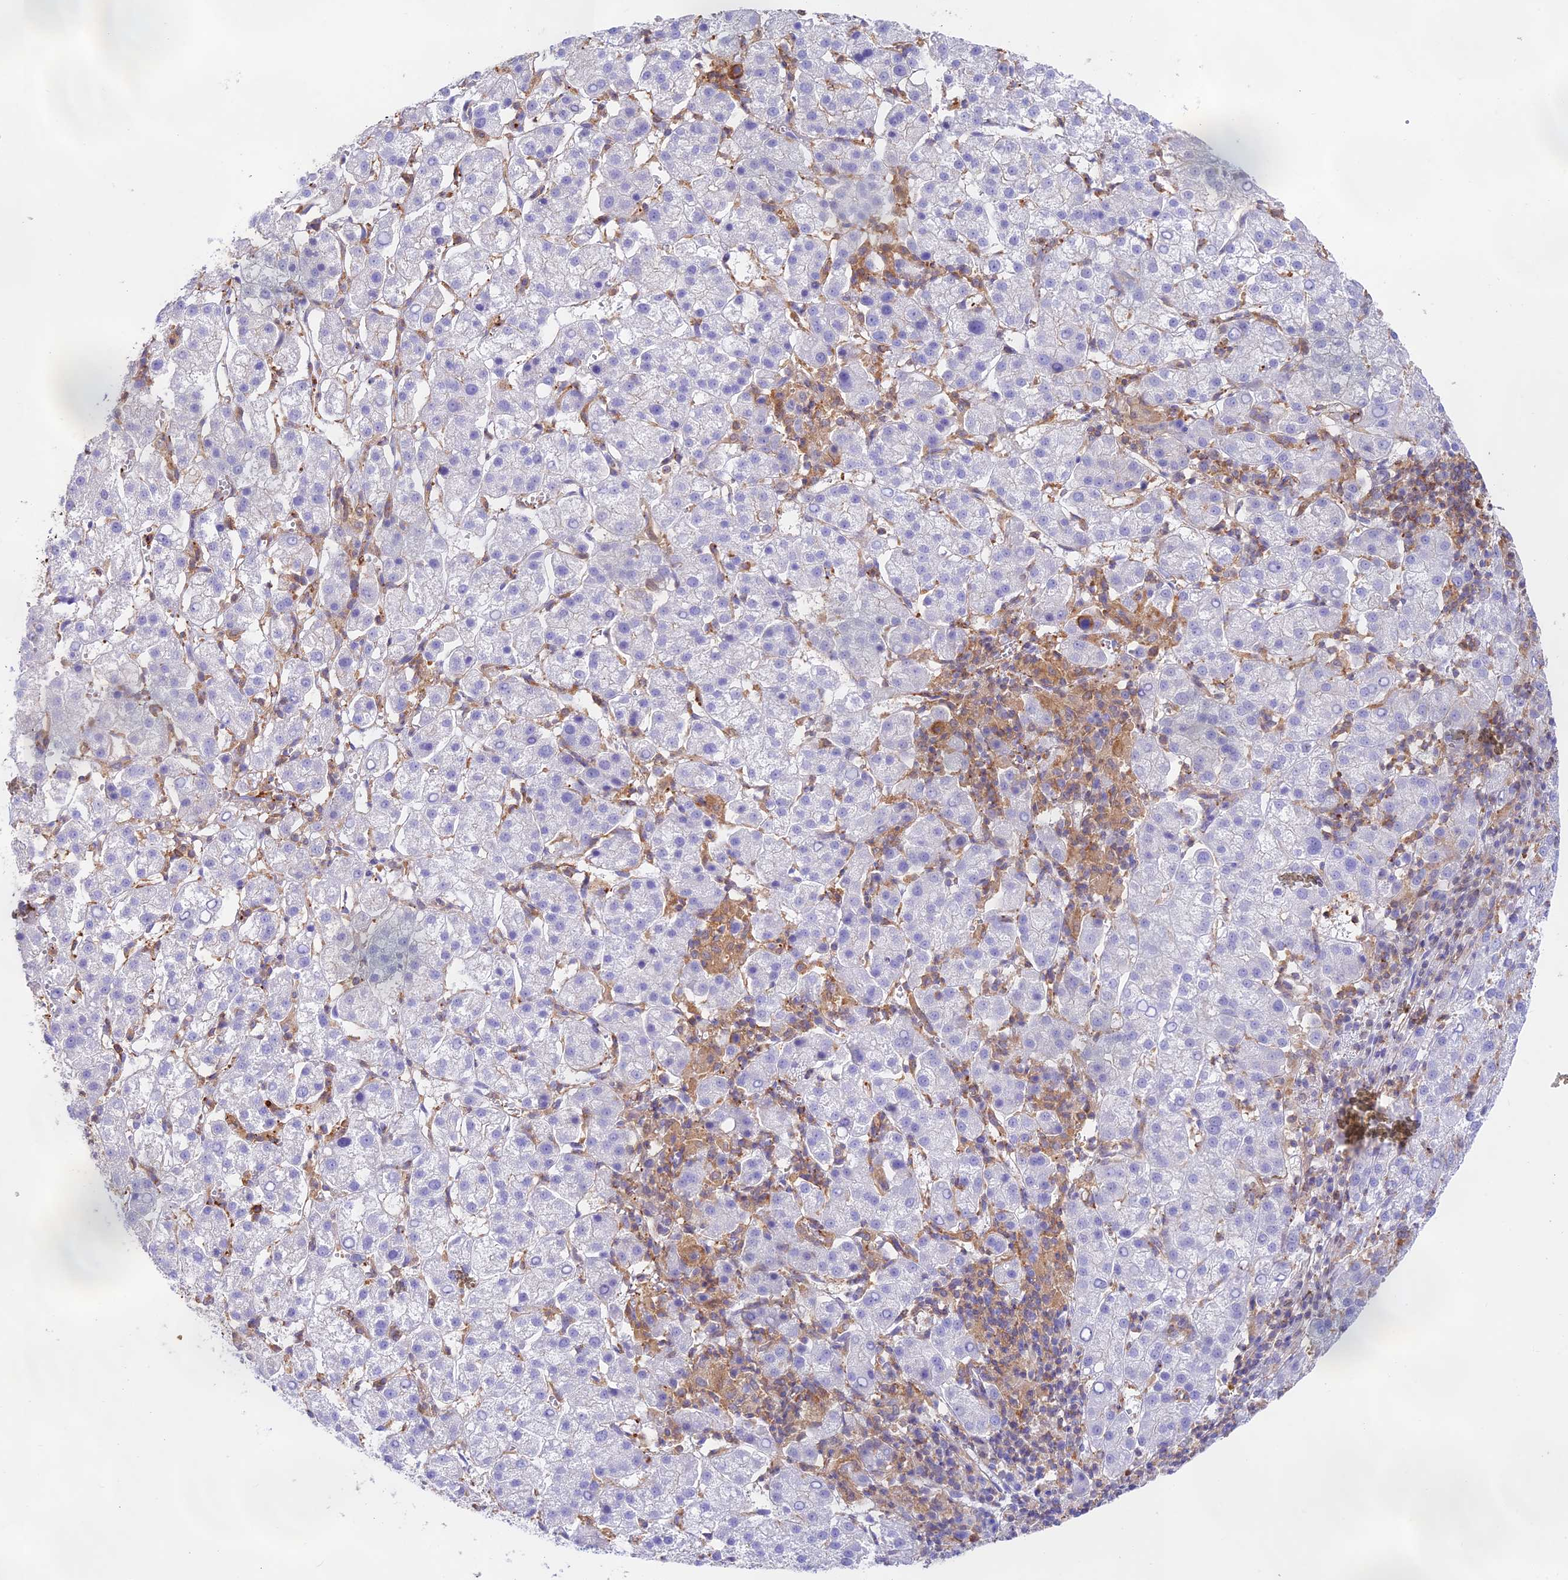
{"staining": {"intensity": "negative", "quantity": "none", "location": "none"}, "tissue": "liver cancer", "cell_type": "Tumor cells", "image_type": "cancer", "snomed": [{"axis": "morphology", "description": "Carcinoma, Hepatocellular, NOS"}, {"axis": "topography", "description": "Liver"}], "caption": "Liver cancer was stained to show a protein in brown. There is no significant expression in tumor cells. (Immunohistochemistry (ihc), brightfield microscopy, high magnification).", "gene": "DENND1C", "patient": {"sex": "female", "age": 58}}